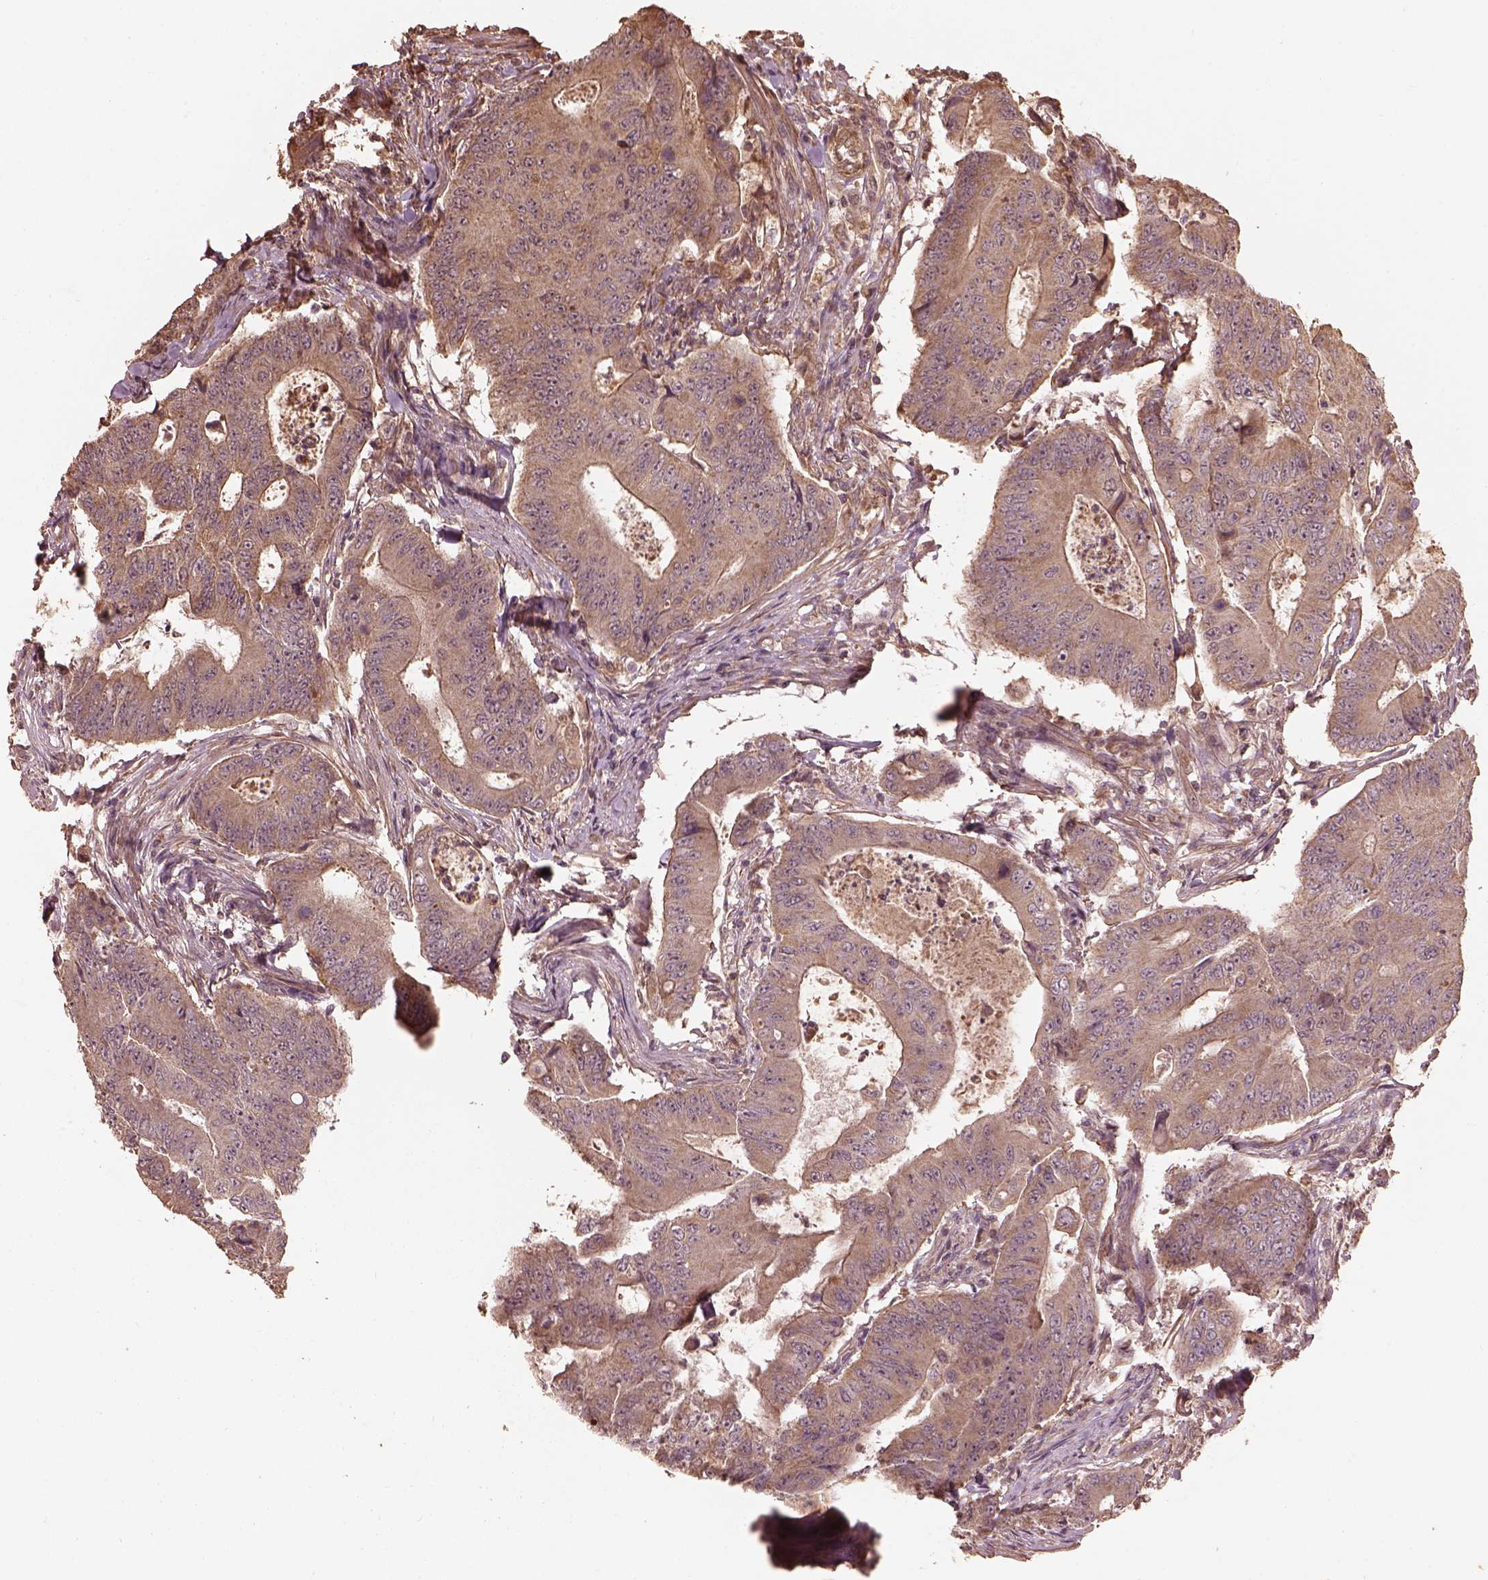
{"staining": {"intensity": "moderate", "quantity": ">75%", "location": "cytoplasmic/membranous"}, "tissue": "colorectal cancer", "cell_type": "Tumor cells", "image_type": "cancer", "snomed": [{"axis": "morphology", "description": "Adenocarcinoma, NOS"}, {"axis": "topography", "description": "Colon"}], "caption": "This histopathology image displays colorectal cancer (adenocarcinoma) stained with immunohistochemistry (IHC) to label a protein in brown. The cytoplasmic/membranous of tumor cells show moderate positivity for the protein. Nuclei are counter-stained blue.", "gene": "METTL4", "patient": {"sex": "female", "age": 48}}